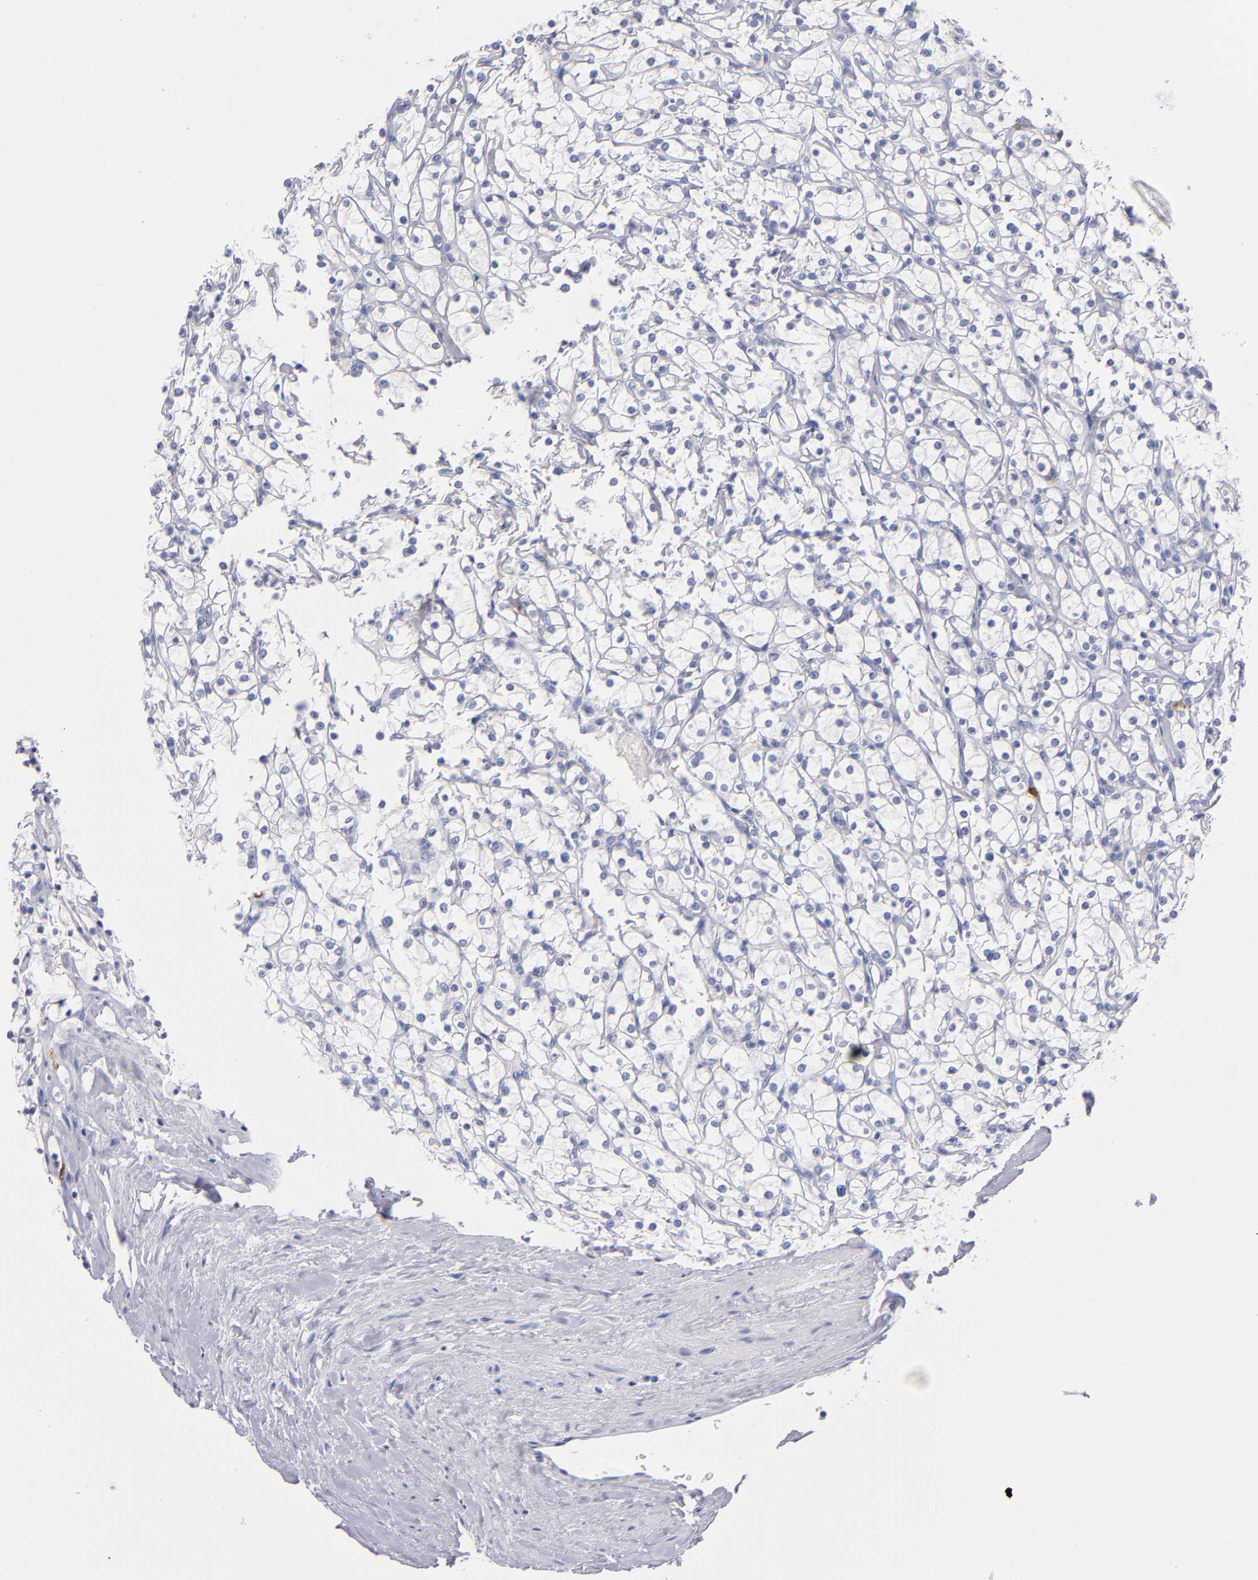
{"staining": {"intensity": "negative", "quantity": "none", "location": "none"}, "tissue": "renal cancer", "cell_type": "Tumor cells", "image_type": "cancer", "snomed": [{"axis": "morphology", "description": "Adenocarcinoma, NOS"}, {"axis": "topography", "description": "Kidney"}], "caption": "Adenocarcinoma (renal) was stained to show a protein in brown. There is no significant staining in tumor cells.", "gene": "KIT", "patient": {"sex": "female", "age": 73}}